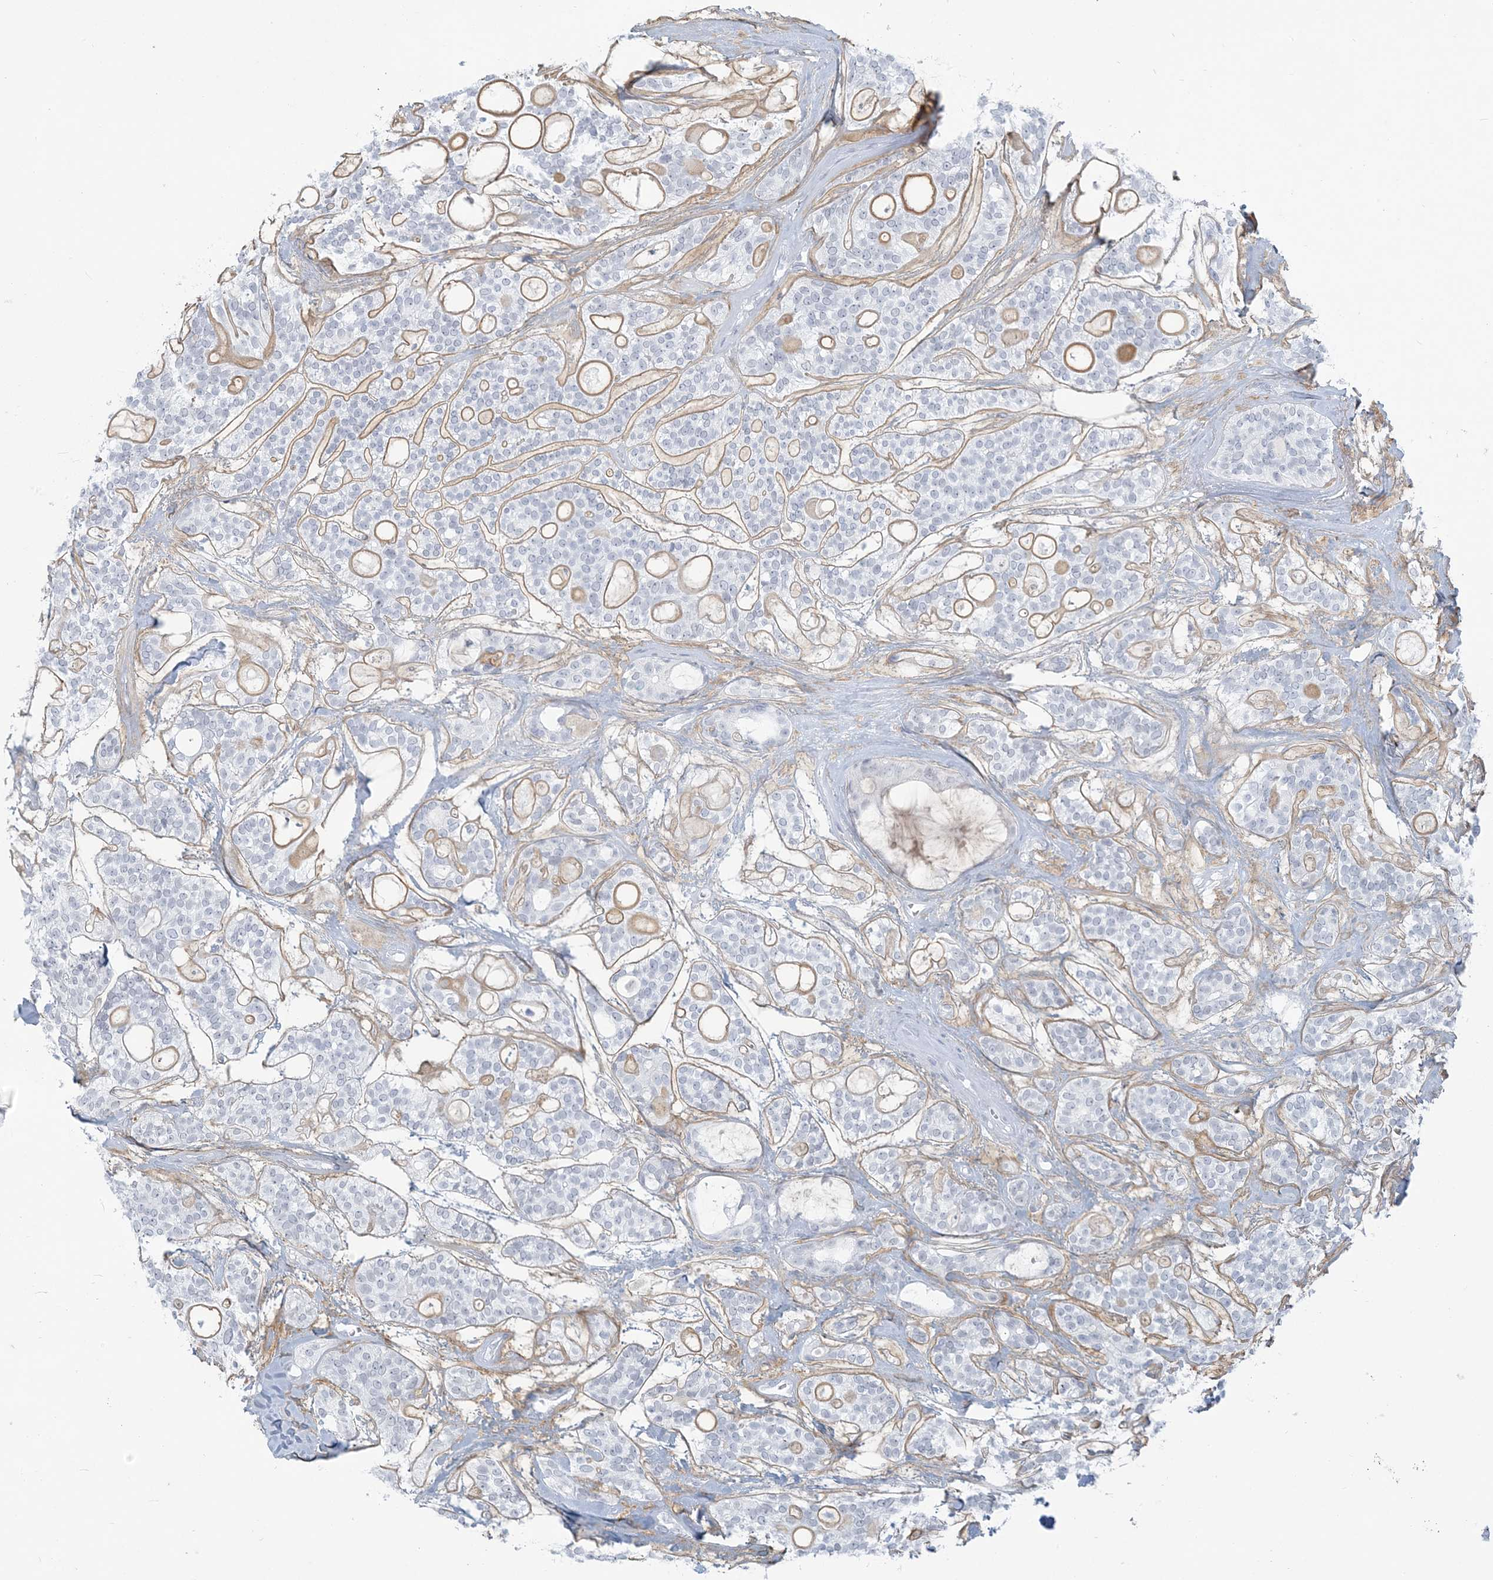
{"staining": {"intensity": "negative", "quantity": "none", "location": "none"}, "tissue": "head and neck cancer", "cell_type": "Tumor cells", "image_type": "cancer", "snomed": [{"axis": "morphology", "description": "Adenocarcinoma, NOS"}, {"axis": "topography", "description": "Head-Neck"}], "caption": "An immunohistochemistry image of head and neck cancer (adenocarcinoma) is shown. There is no staining in tumor cells of head and neck cancer (adenocarcinoma).", "gene": "SCML1", "patient": {"sex": "male", "age": 66}}